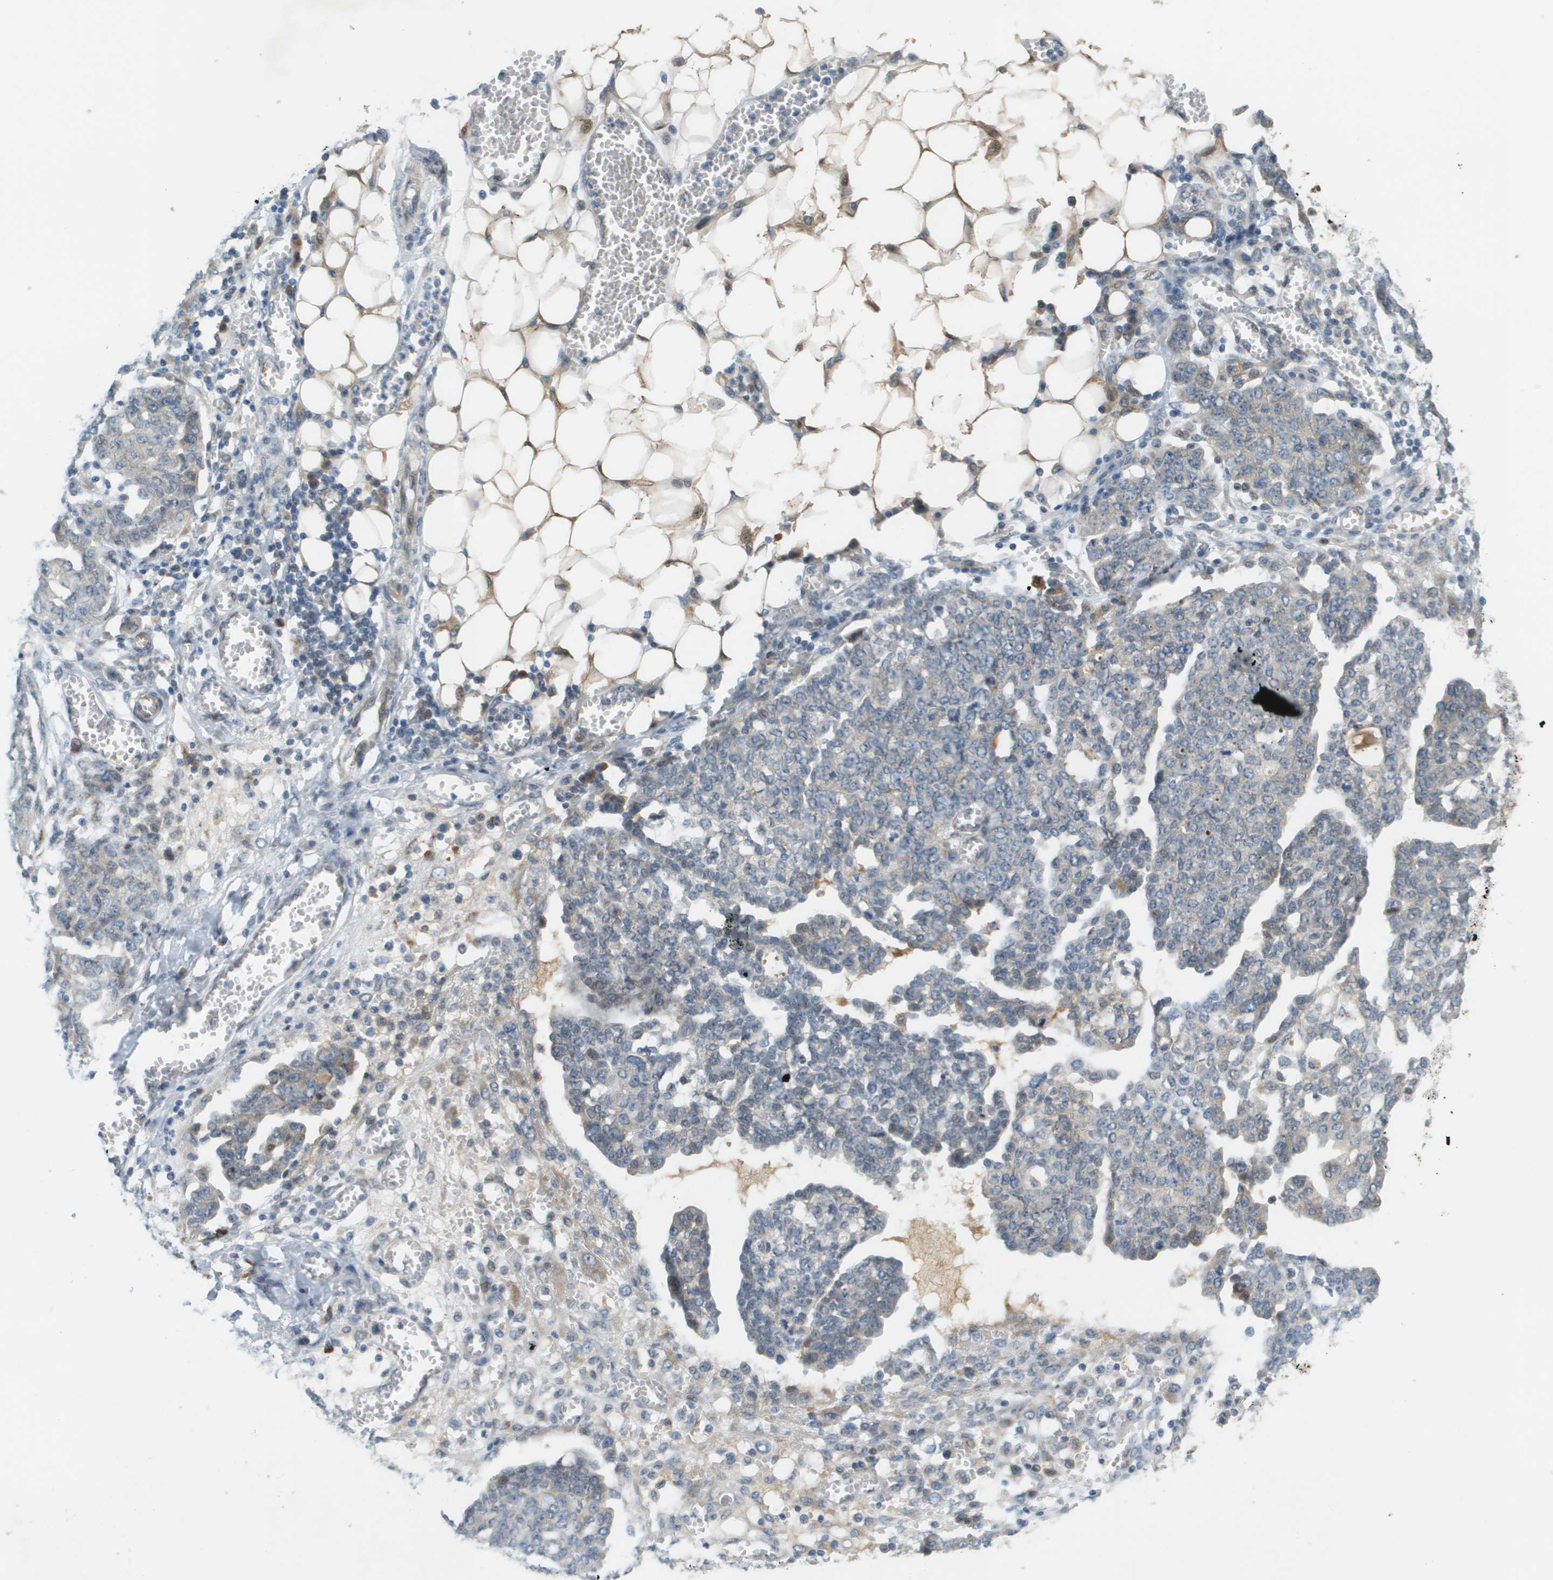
{"staining": {"intensity": "weak", "quantity": "<25%", "location": "cytoplasmic/membranous"}, "tissue": "ovarian cancer", "cell_type": "Tumor cells", "image_type": "cancer", "snomed": [{"axis": "morphology", "description": "Cystadenocarcinoma, serous, NOS"}, {"axis": "topography", "description": "Soft tissue"}, {"axis": "topography", "description": "Ovary"}], "caption": "Serous cystadenocarcinoma (ovarian) stained for a protein using IHC shows no expression tumor cells.", "gene": "CACNB4", "patient": {"sex": "female", "age": 57}}